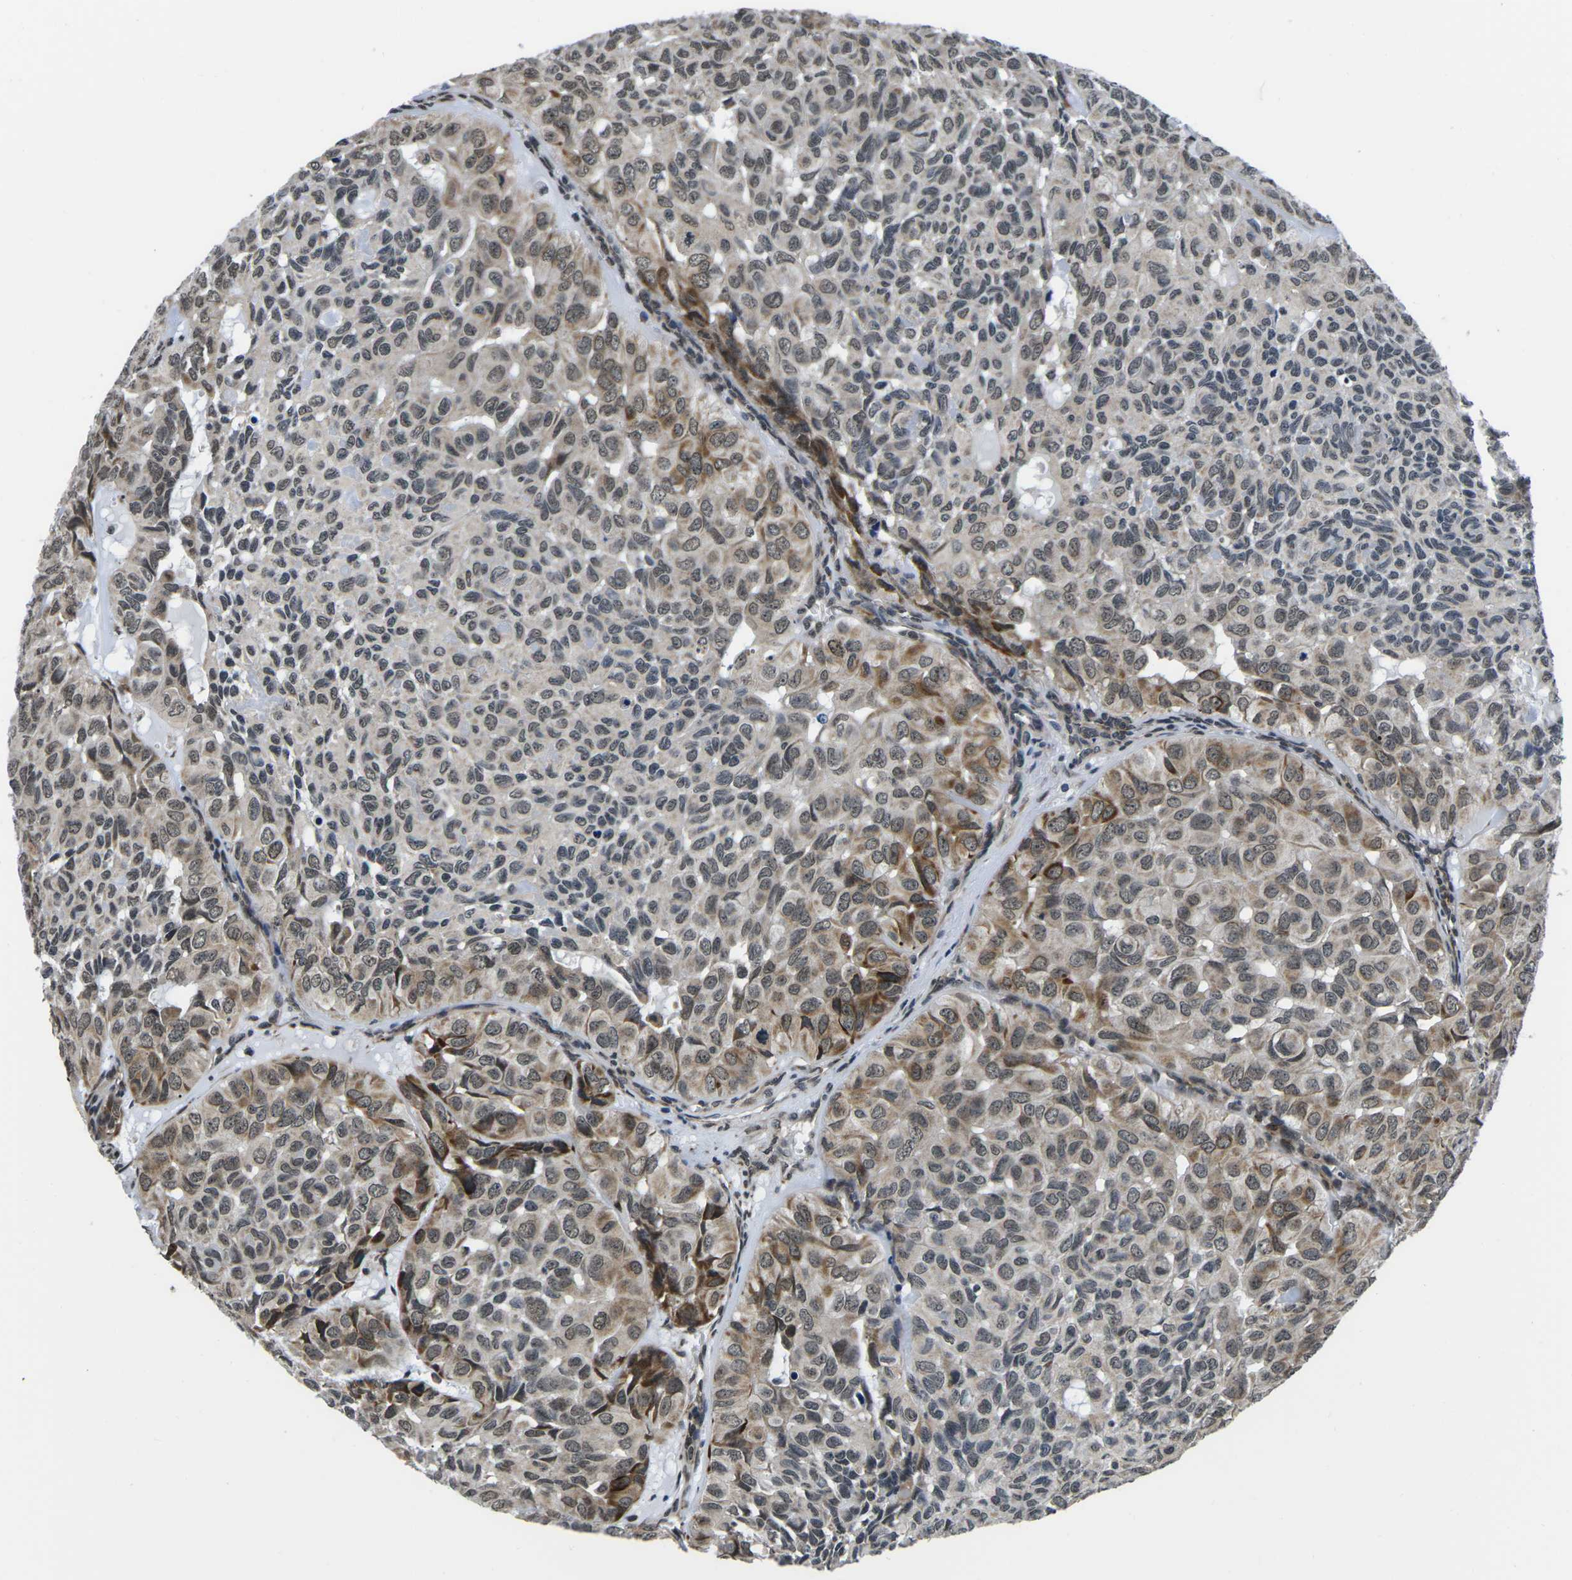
{"staining": {"intensity": "moderate", "quantity": "25%-75%", "location": "cytoplasmic/membranous,nuclear"}, "tissue": "head and neck cancer", "cell_type": "Tumor cells", "image_type": "cancer", "snomed": [{"axis": "morphology", "description": "Adenocarcinoma, NOS"}, {"axis": "topography", "description": "Salivary gland, NOS"}, {"axis": "topography", "description": "Head-Neck"}], "caption": "A photomicrograph of head and neck cancer stained for a protein shows moderate cytoplasmic/membranous and nuclear brown staining in tumor cells.", "gene": "CCNE1", "patient": {"sex": "female", "age": 76}}